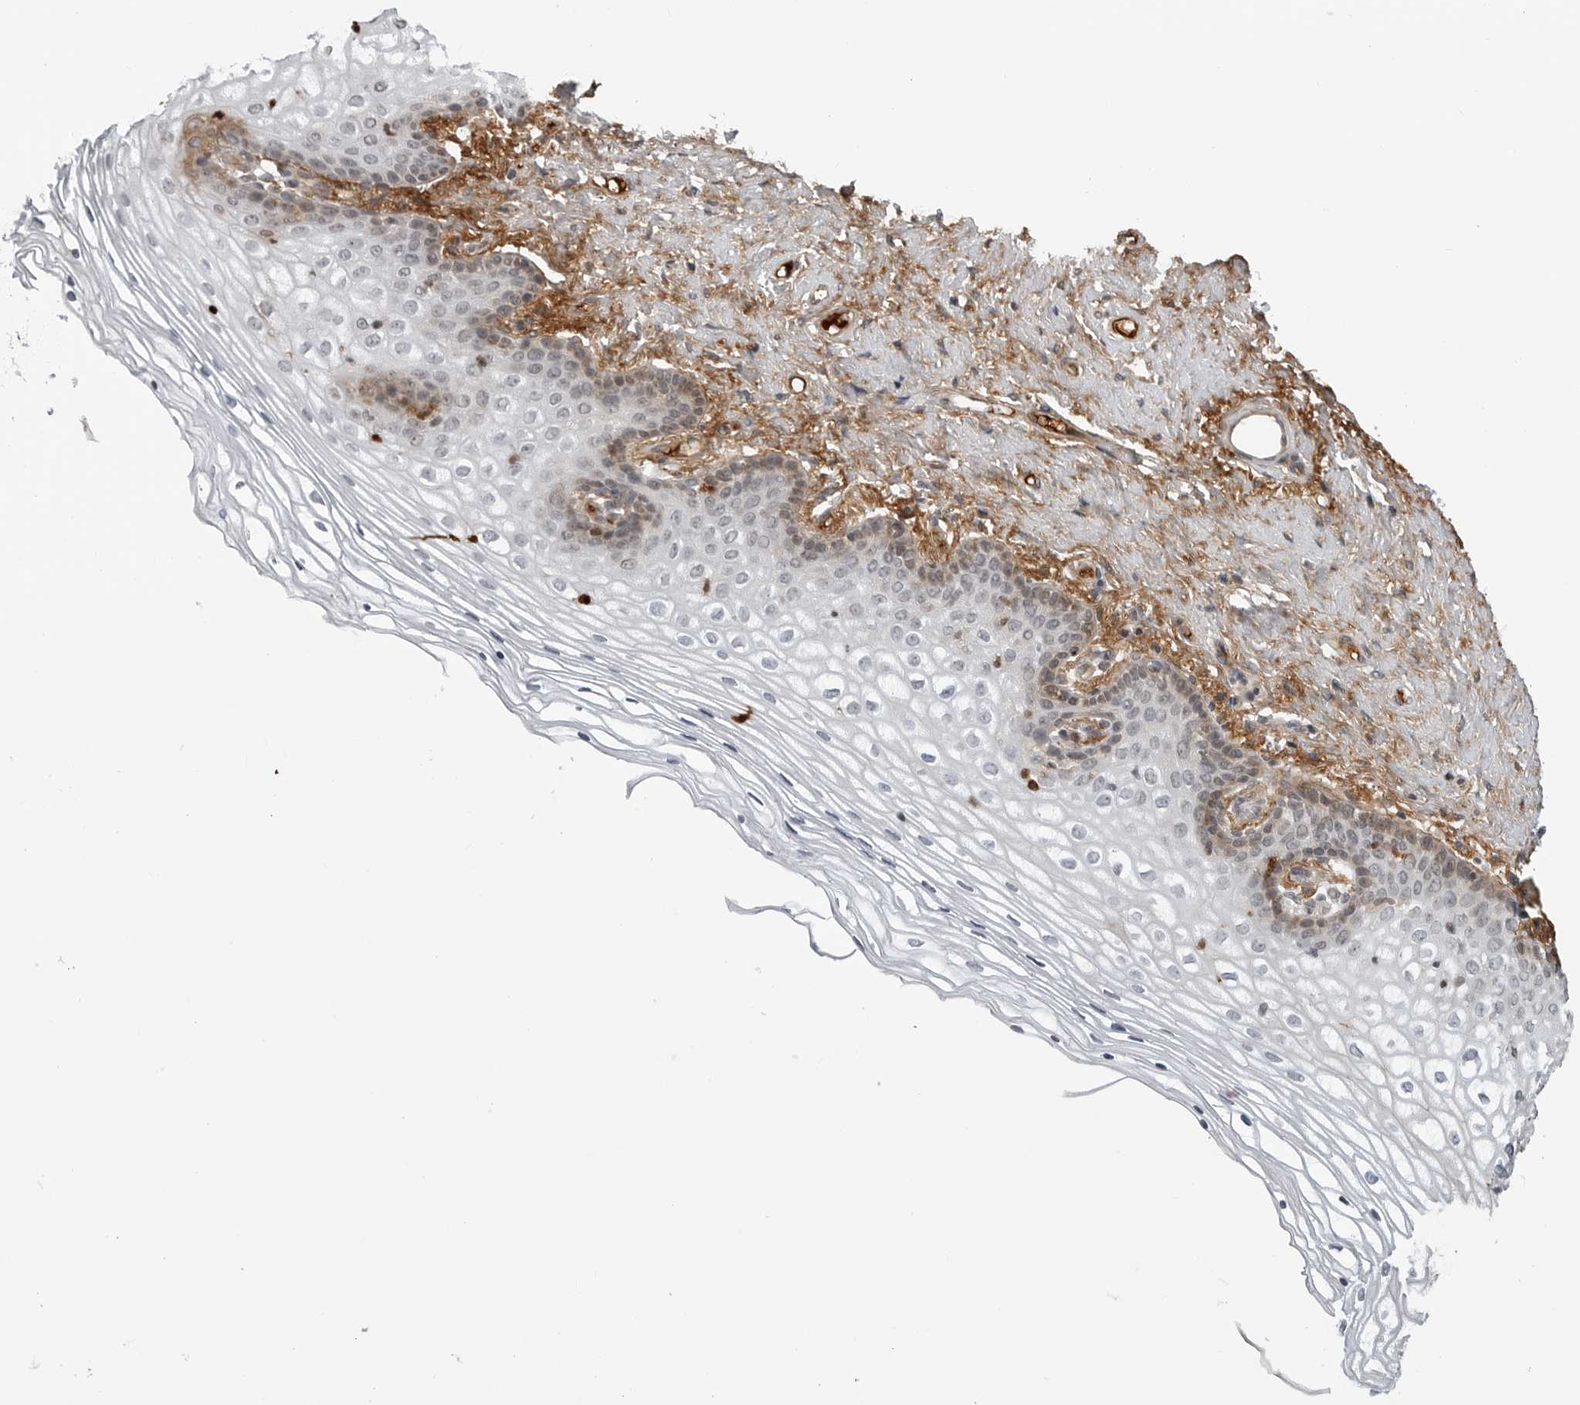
{"staining": {"intensity": "negative", "quantity": "none", "location": "none"}, "tissue": "vagina", "cell_type": "Squamous epithelial cells", "image_type": "normal", "snomed": [{"axis": "morphology", "description": "Normal tissue, NOS"}, {"axis": "topography", "description": "Vagina"}], "caption": "This is a micrograph of immunohistochemistry staining of benign vagina, which shows no staining in squamous epithelial cells. The staining is performed using DAB brown chromogen with nuclei counter-stained in using hematoxylin.", "gene": "CXCR5", "patient": {"sex": "female", "age": 60}}